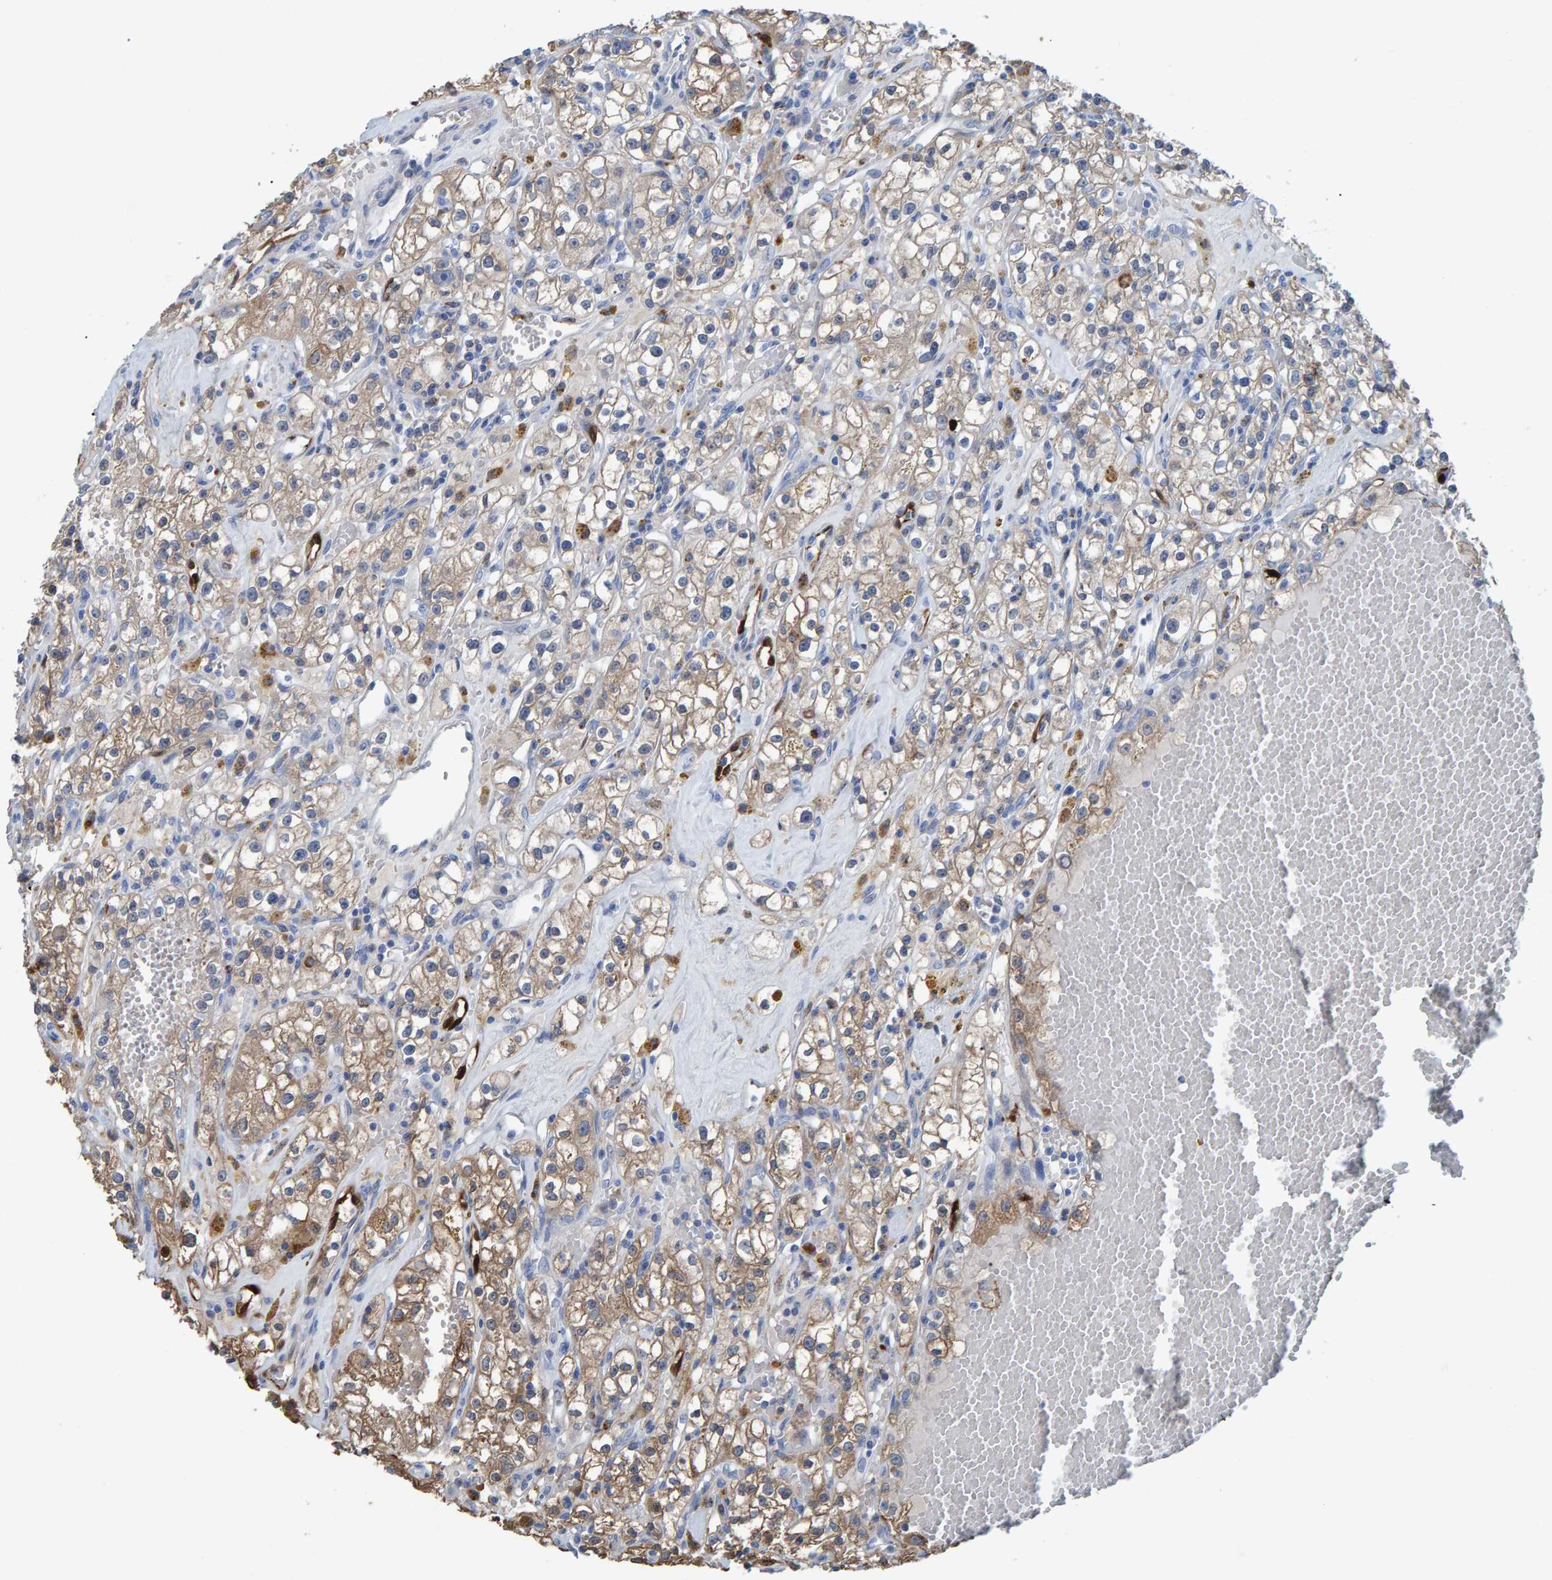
{"staining": {"intensity": "weak", "quantity": ">75%", "location": "cytoplasmic/membranous"}, "tissue": "renal cancer", "cell_type": "Tumor cells", "image_type": "cancer", "snomed": [{"axis": "morphology", "description": "Adenocarcinoma, NOS"}, {"axis": "topography", "description": "Kidney"}], "caption": "Adenocarcinoma (renal) stained for a protein reveals weak cytoplasmic/membranous positivity in tumor cells.", "gene": "IDO1", "patient": {"sex": "male", "age": 56}}